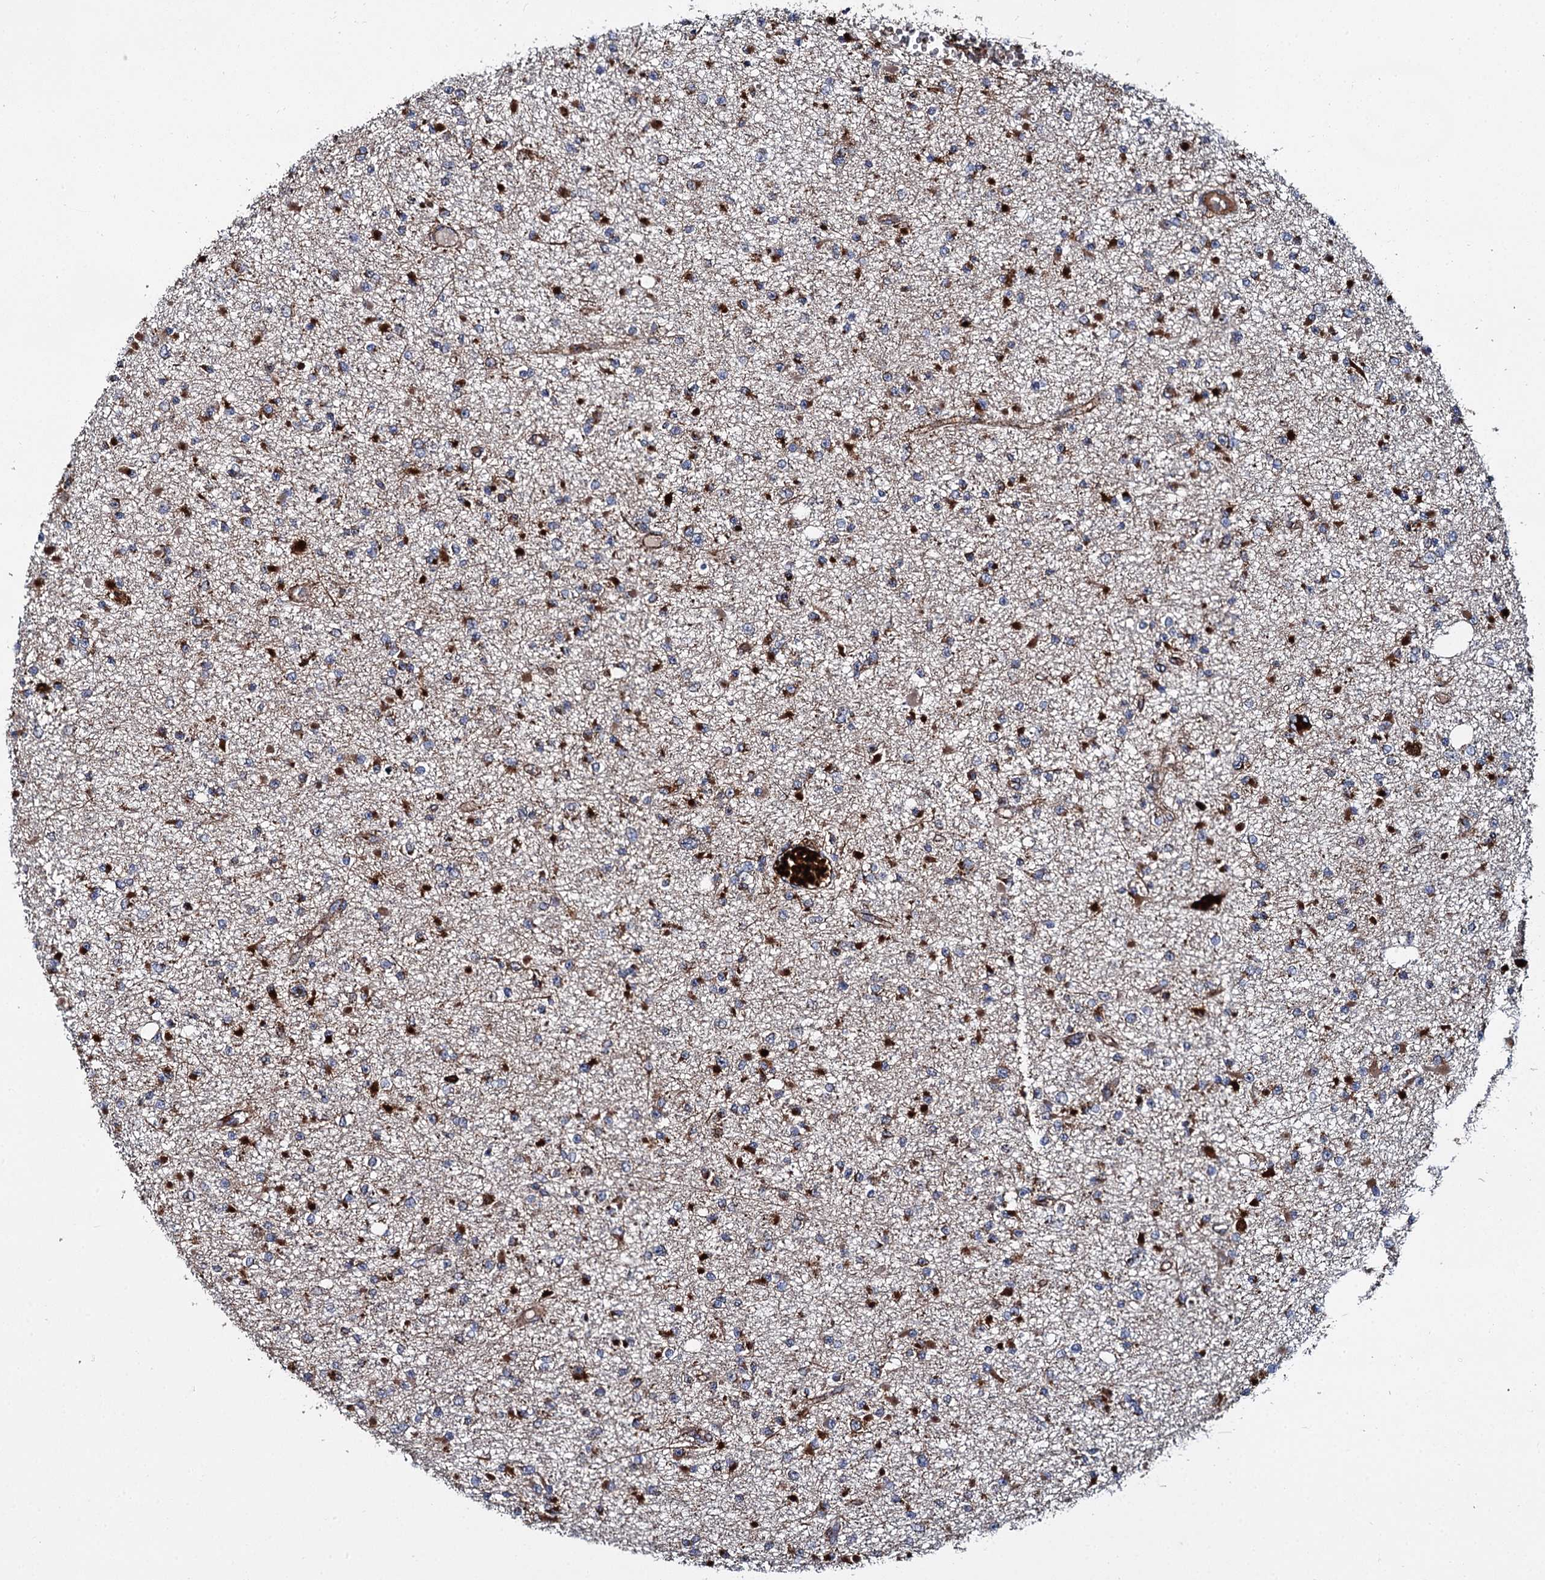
{"staining": {"intensity": "strong", "quantity": "25%-75%", "location": "cytoplasmic/membranous"}, "tissue": "glioma", "cell_type": "Tumor cells", "image_type": "cancer", "snomed": [{"axis": "morphology", "description": "Glioma, malignant, Low grade"}, {"axis": "topography", "description": "Brain"}], "caption": "This histopathology image displays IHC staining of malignant glioma (low-grade), with high strong cytoplasmic/membranous staining in approximately 25%-75% of tumor cells.", "gene": "GBA1", "patient": {"sex": "female", "age": 22}}